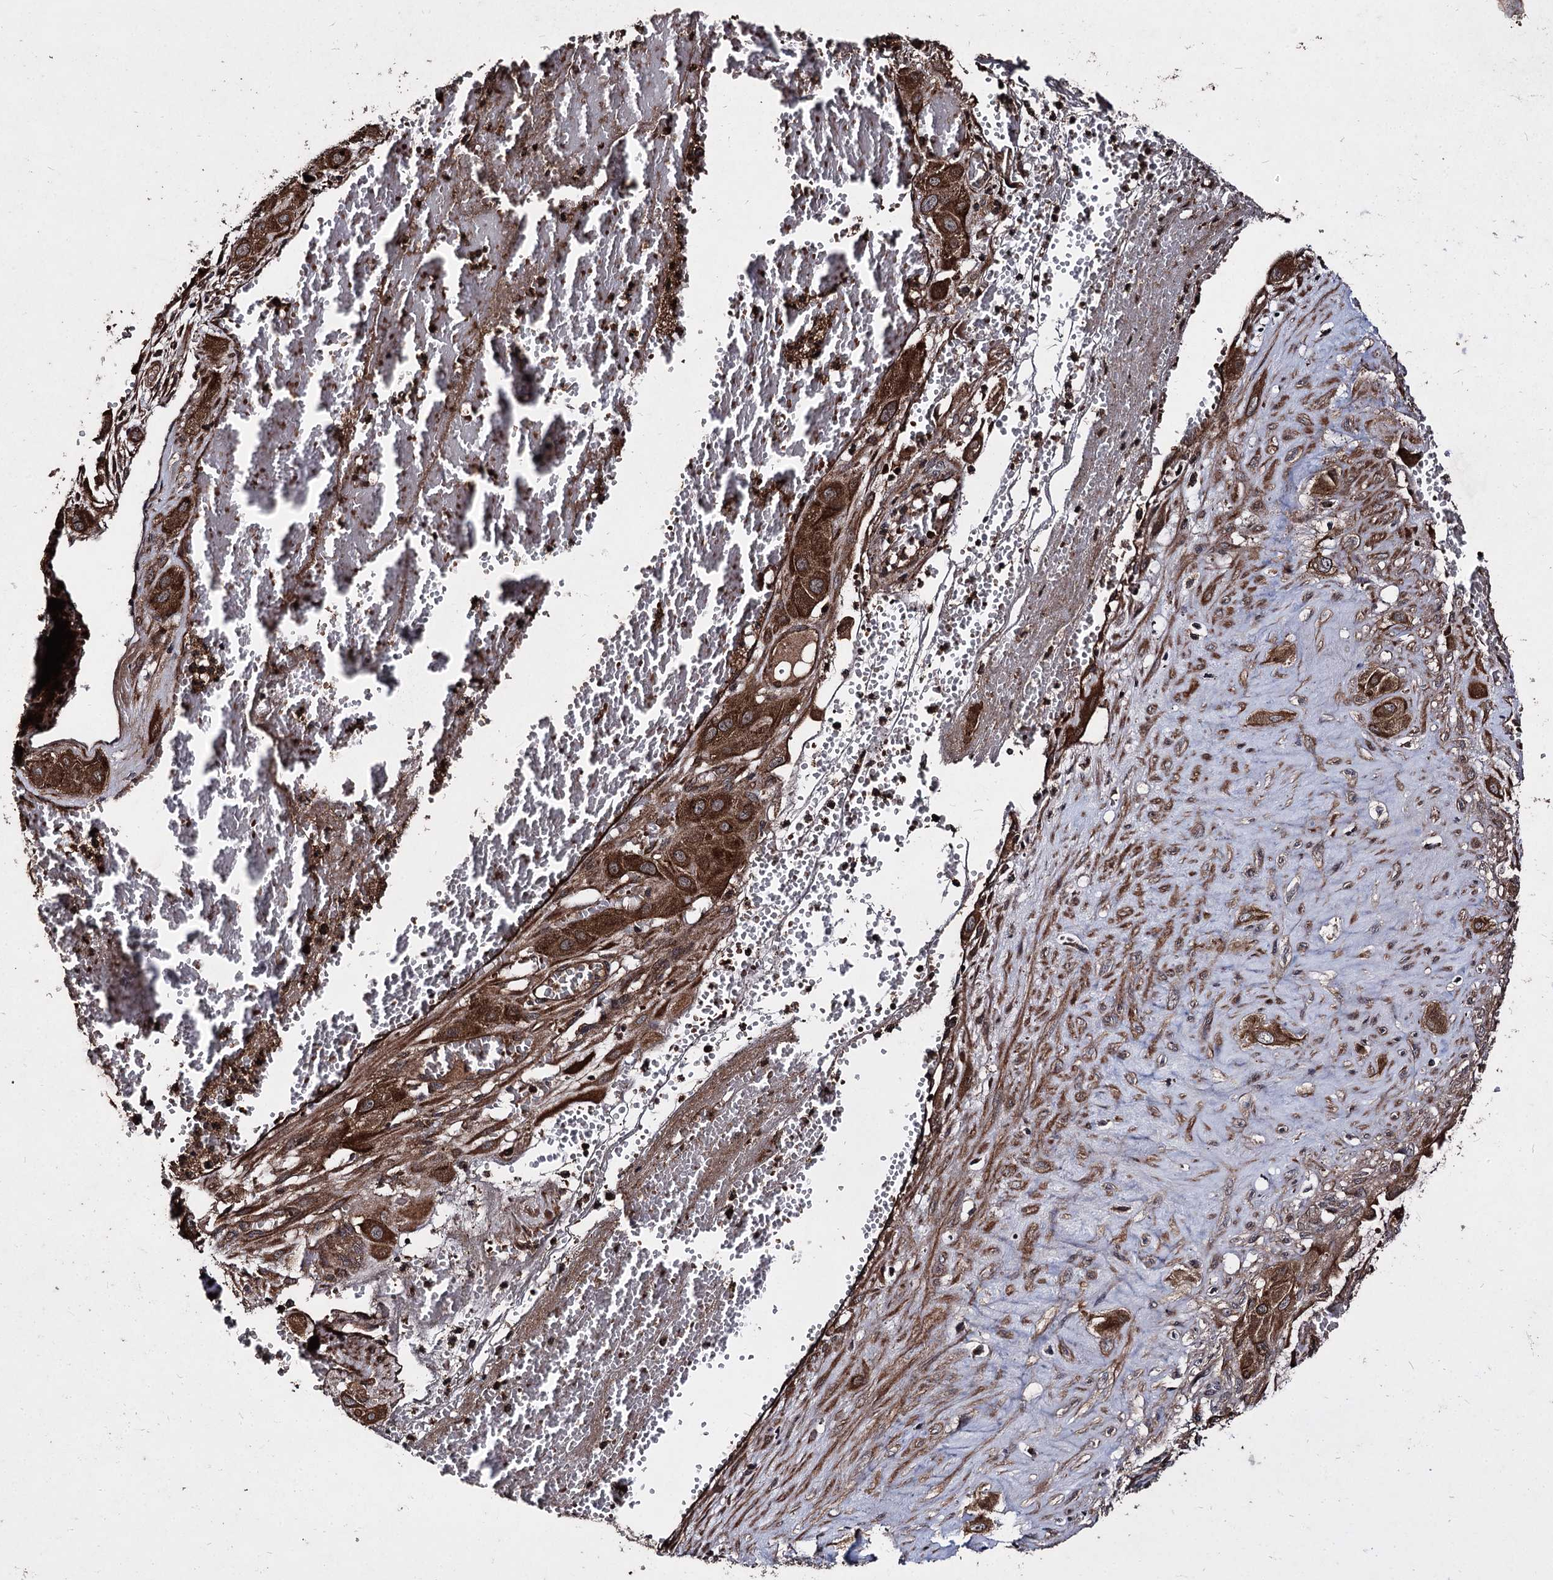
{"staining": {"intensity": "strong", "quantity": ">75%", "location": "cytoplasmic/membranous"}, "tissue": "cervical cancer", "cell_type": "Tumor cells", "image_type": "cancer", "snomed": [{"axis": "morphology", "description": "Squamous cell carcinoma, NOS"}, {"axis": "topography", "description": "Cervix"}], "caption": "Protein staining displays strong cytoplasmic/membranous staining in approximately >75% of tumor cells in cervical cancer.", "gene": "BCL2L2", "patient": {"sex": "female", "age": 34}}